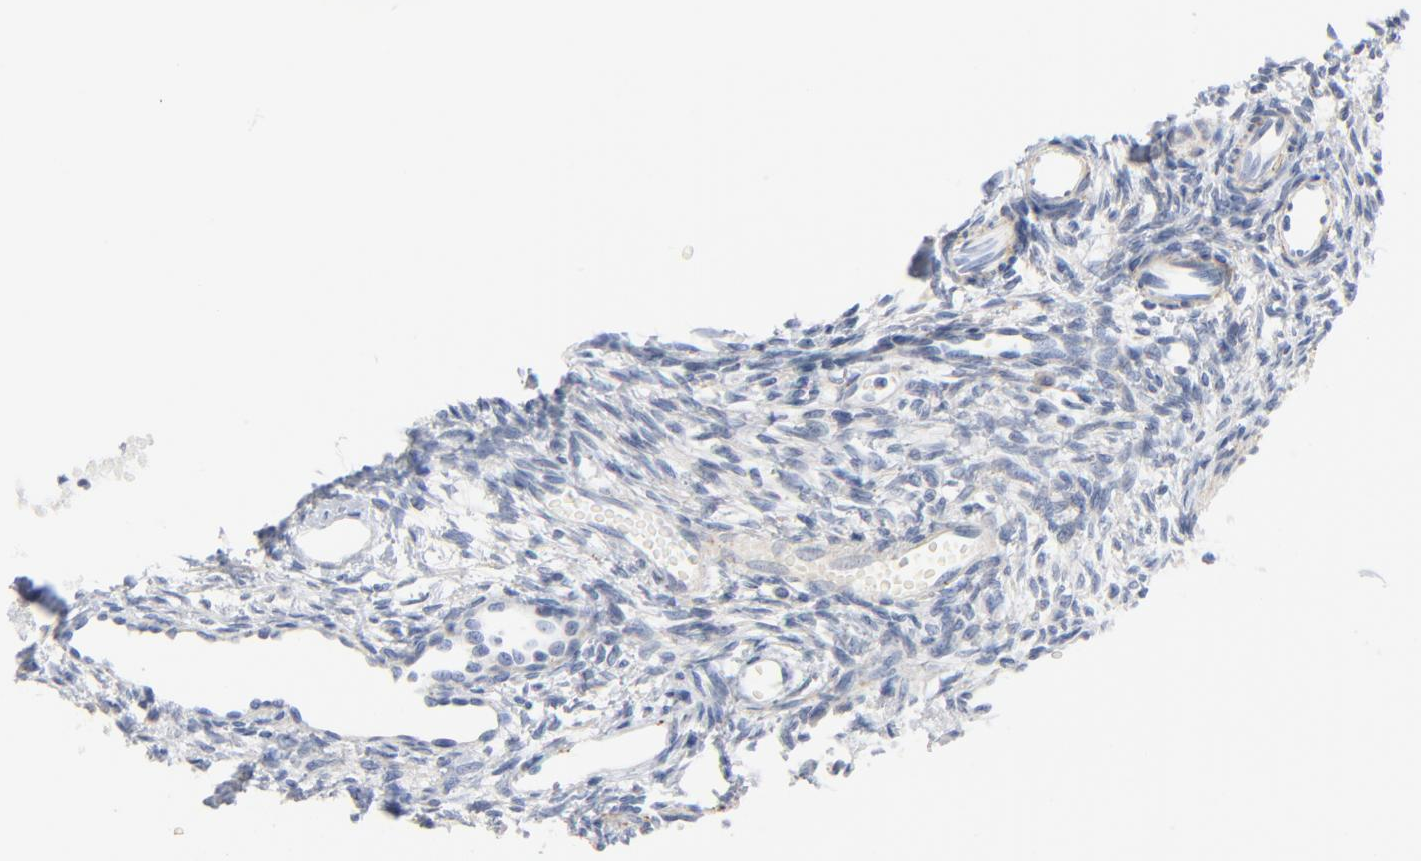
{"staining": {"intensity": "negative", "quantity": "none", "location": "none"}, "tissue": "ovary", "cell_type": "Ovarian stroma cells", "image_type": "normal", "snomed": [{"axis": "morphology", "description": "Normal tissue, NOS"}, {"axis": "topography", "description": "Ovary"}], "caption": "A high-resolution photomicrograph shows immunohistochemistry (IHC) staining of normal ovary, which reveals no significant staining in ovarian stroma cells. (Immunohistochemistry (ihc), brightfield microscopy, high magnification).", "gene": "IFT43", "patient": {"sex": "female", "age": 33}}